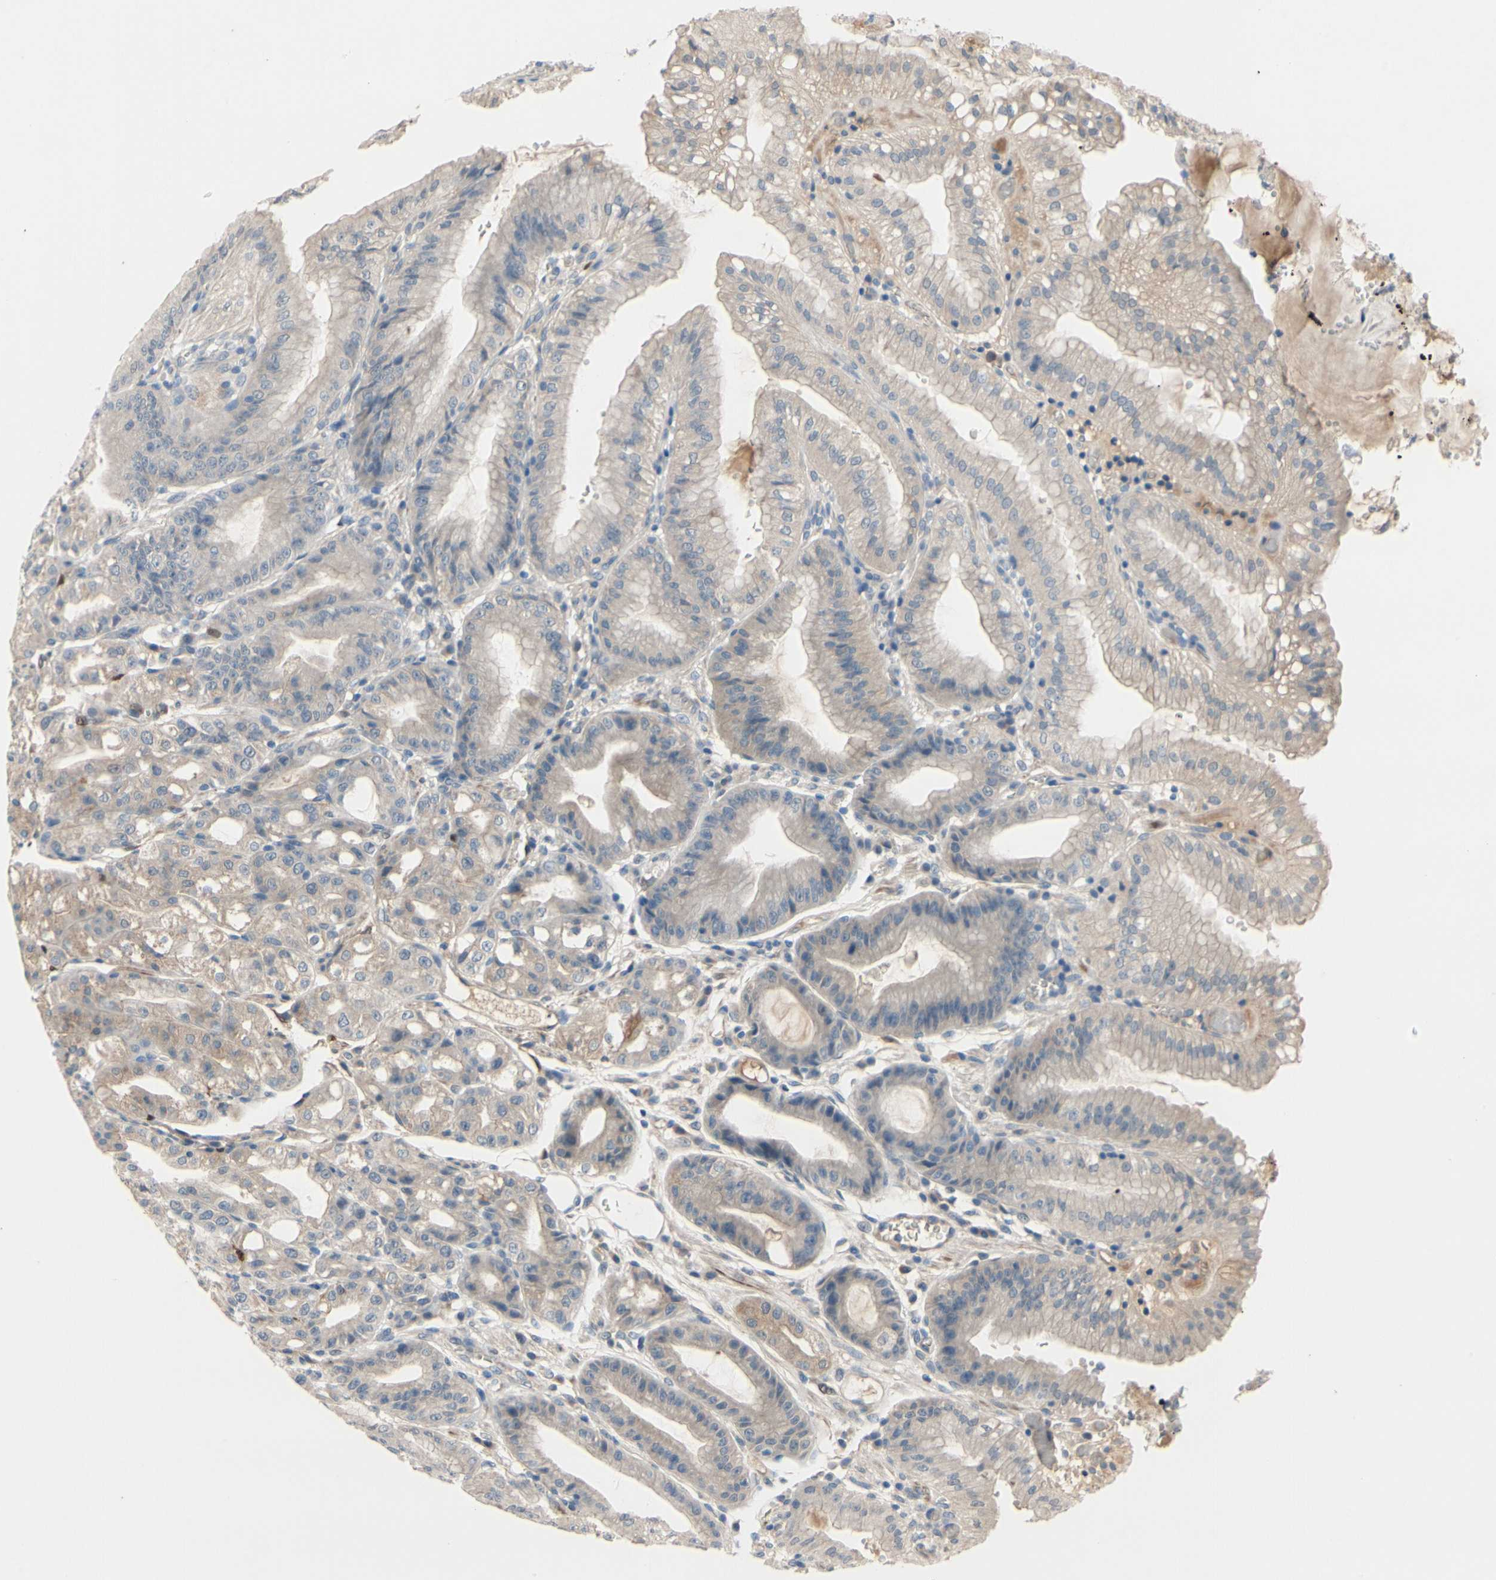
{"staining": {"intensity": "moderate", "quantity": "25%-75%", "location": "cytoplasmic/membranous"}, "tissue": "stomach", "cell_type": "Glandular cells", "image_type": "normal", "snomed": [{"axis": "morphology", "description": "Normal tissue, NOS"}, {"axis": "topography", "description": "Stomach, lower"}], "caption": "Immunohistochemistry staining of unremarkable stomach, which demonstrates medium levels of moderate cytoplasmic/membranous expression in approximately 25%-75% of glandular cells indicating moderate cytoplasmic/membranous protein positivity. The staining was performed using DAB (brown) for protein detection and nuclei were counterstained in hematoxylin (blue).", "gene": "ICAM5", "patient": {"sex": "male", "age": 71}}